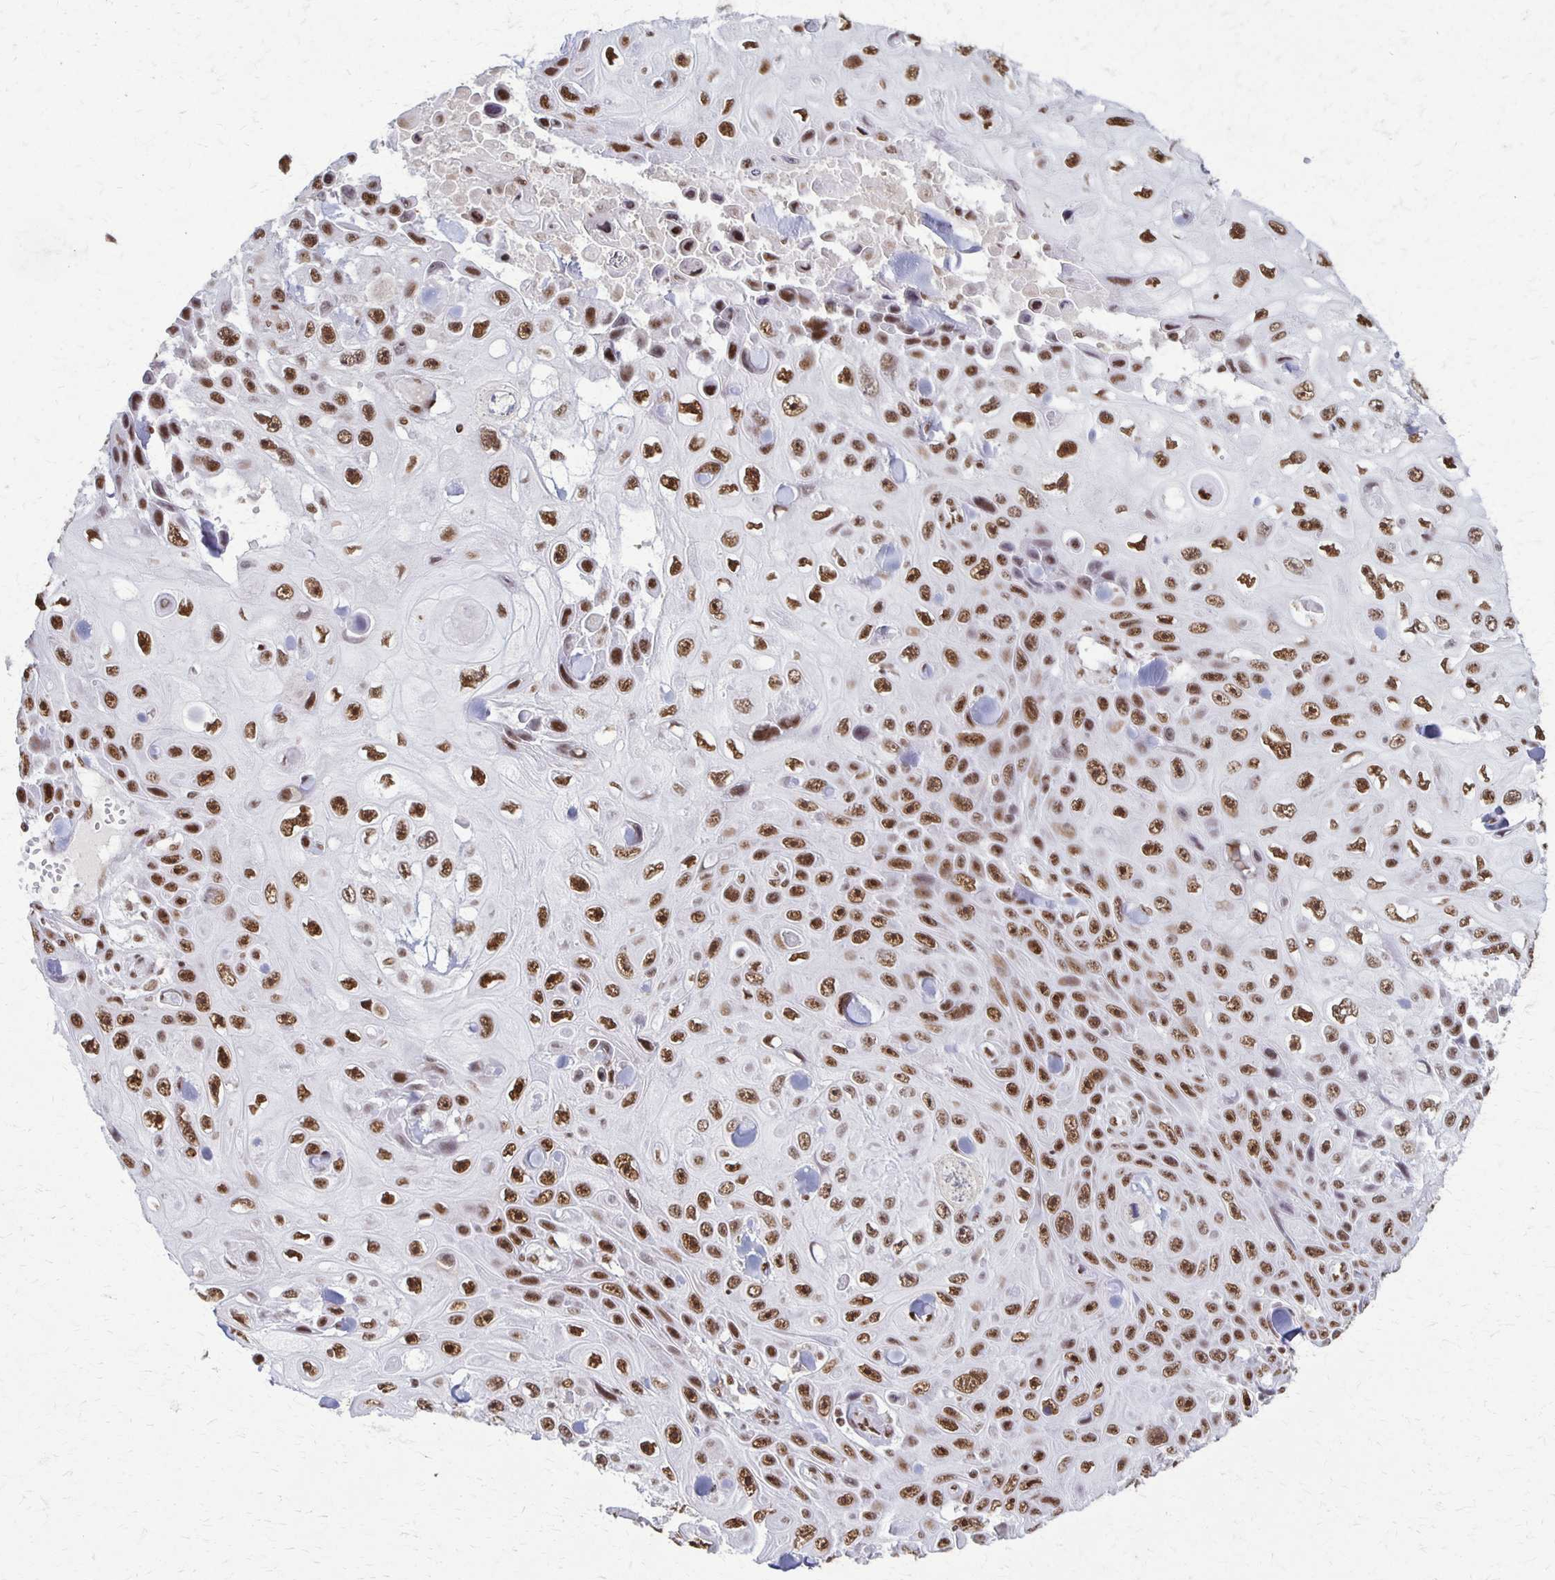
{"staining": {"intensity": "strong", "quantity": ">75%", "location": "nuclear"}, "tissue": "skin cancer", "cell_type": "Tumor cells", "image_type": "cancer", "snomed": [{"axis": "morphology", "description": "Squamous cell carcinoma, NOS"}, {"axis": "topography", "description": "Skin"}], "caption": "Immunohistochemistry of skin cancer (squamous cell carcinoma) exhibits high levels of strong nuclear positivity in approximately >75% of tumor cells. Immunohistochemistry (ihc) stains the protein in brown and the nuclei are stained blue.", "gene": "XRCC6", "patient": {"sex": "male", "age": 82}}